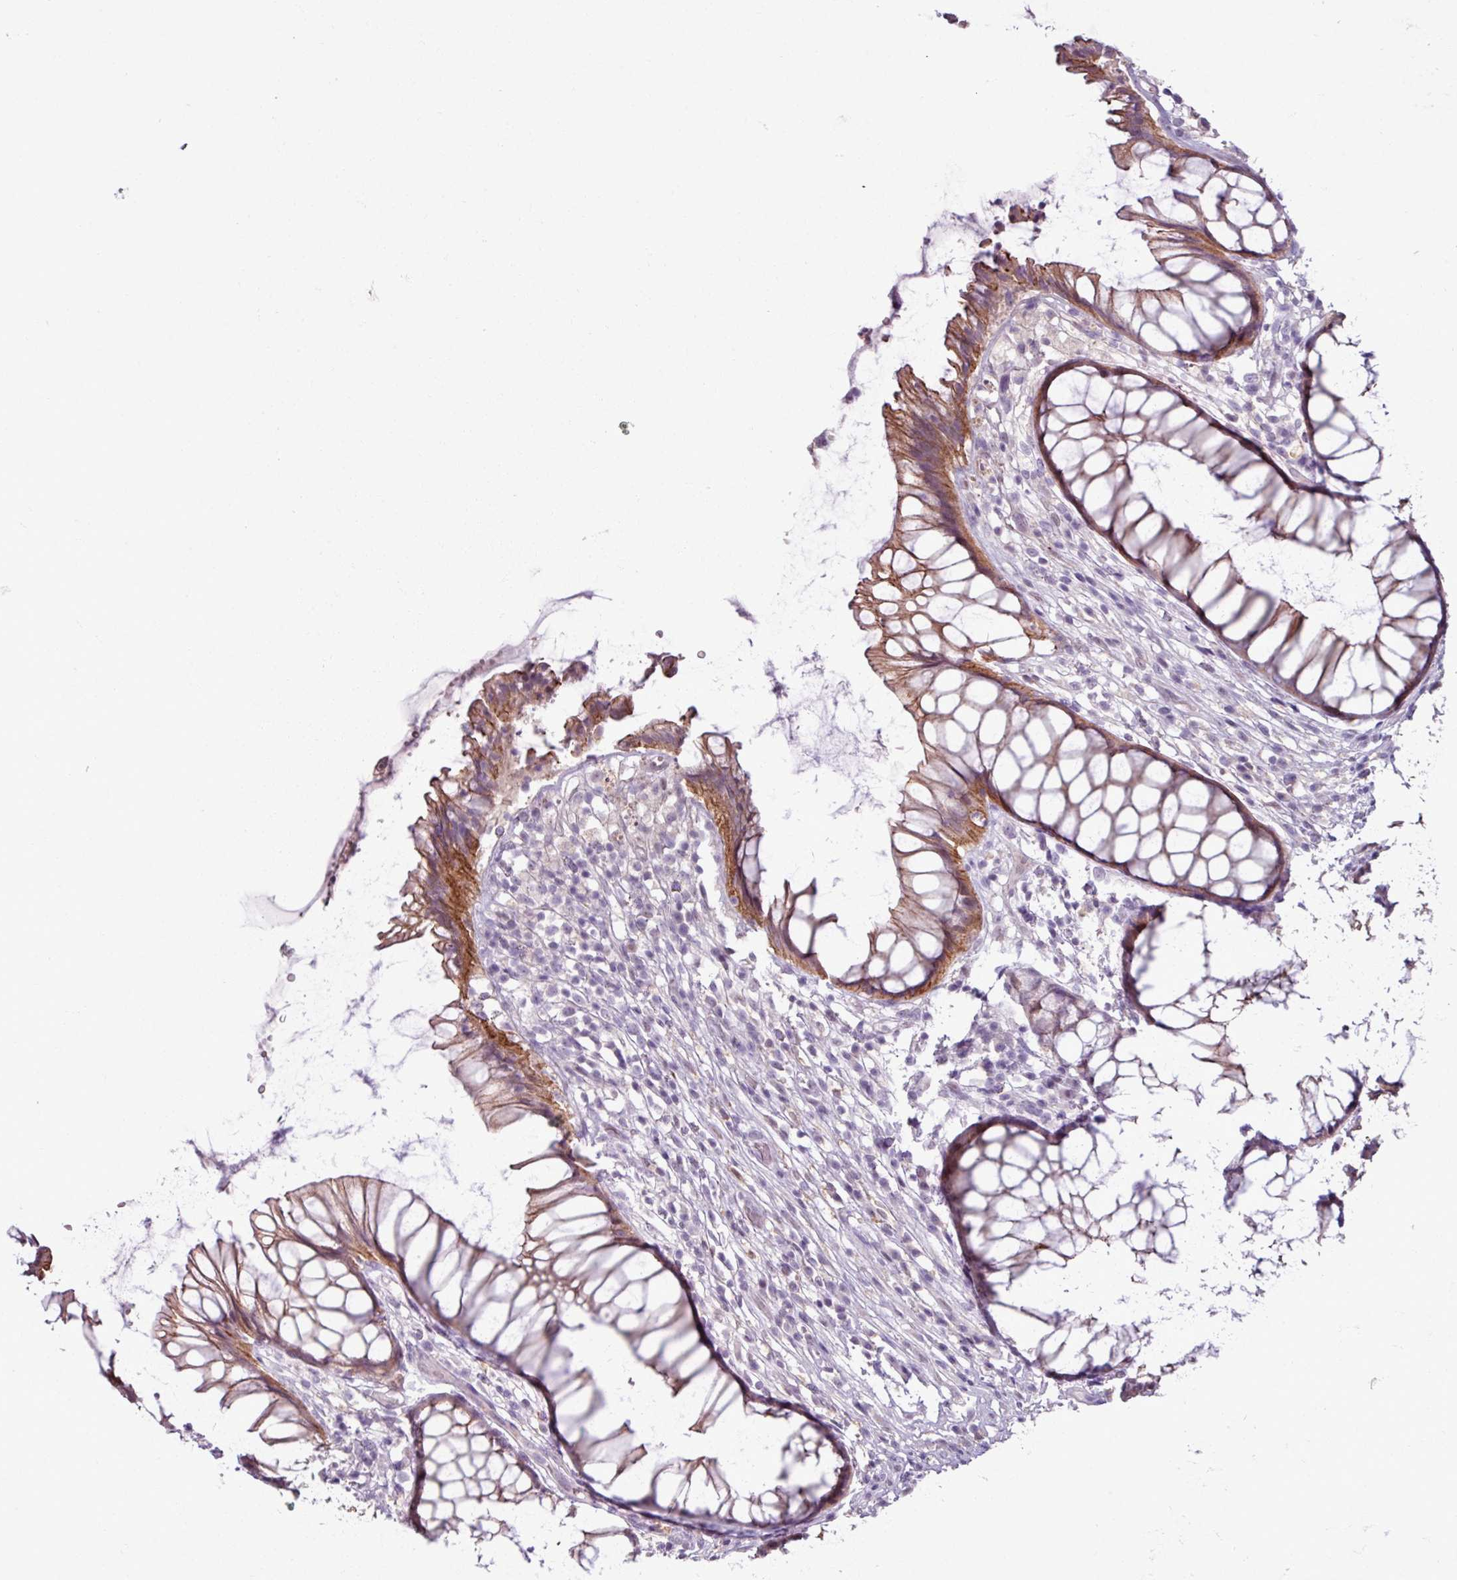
{"staining": {"intensity": "moderate", "quantity": ">75%", "location": "cytoplasmic/membranous"}, "tissue": "rectum", "cell_type": "Glandular cells", "image_type": "normal", "snomed": [{"axis": "morphology", "description": "Normal tissue, NOS"}, {"axis": "topography", "description": "Smooth muscle"}, {"axis": "topography", "description": "Rectum"}], "caption": "An immunohistochemistry (IHC) micrograph of unremarkable tissue is shown. Protein staining in brown labels moderate cytoplasmic/membranous positivity in rectum within glandular cells. Nuclei are stained in blue.", "gene": "PNMA6A", "patient": {"sex": "male", "age": 53}}